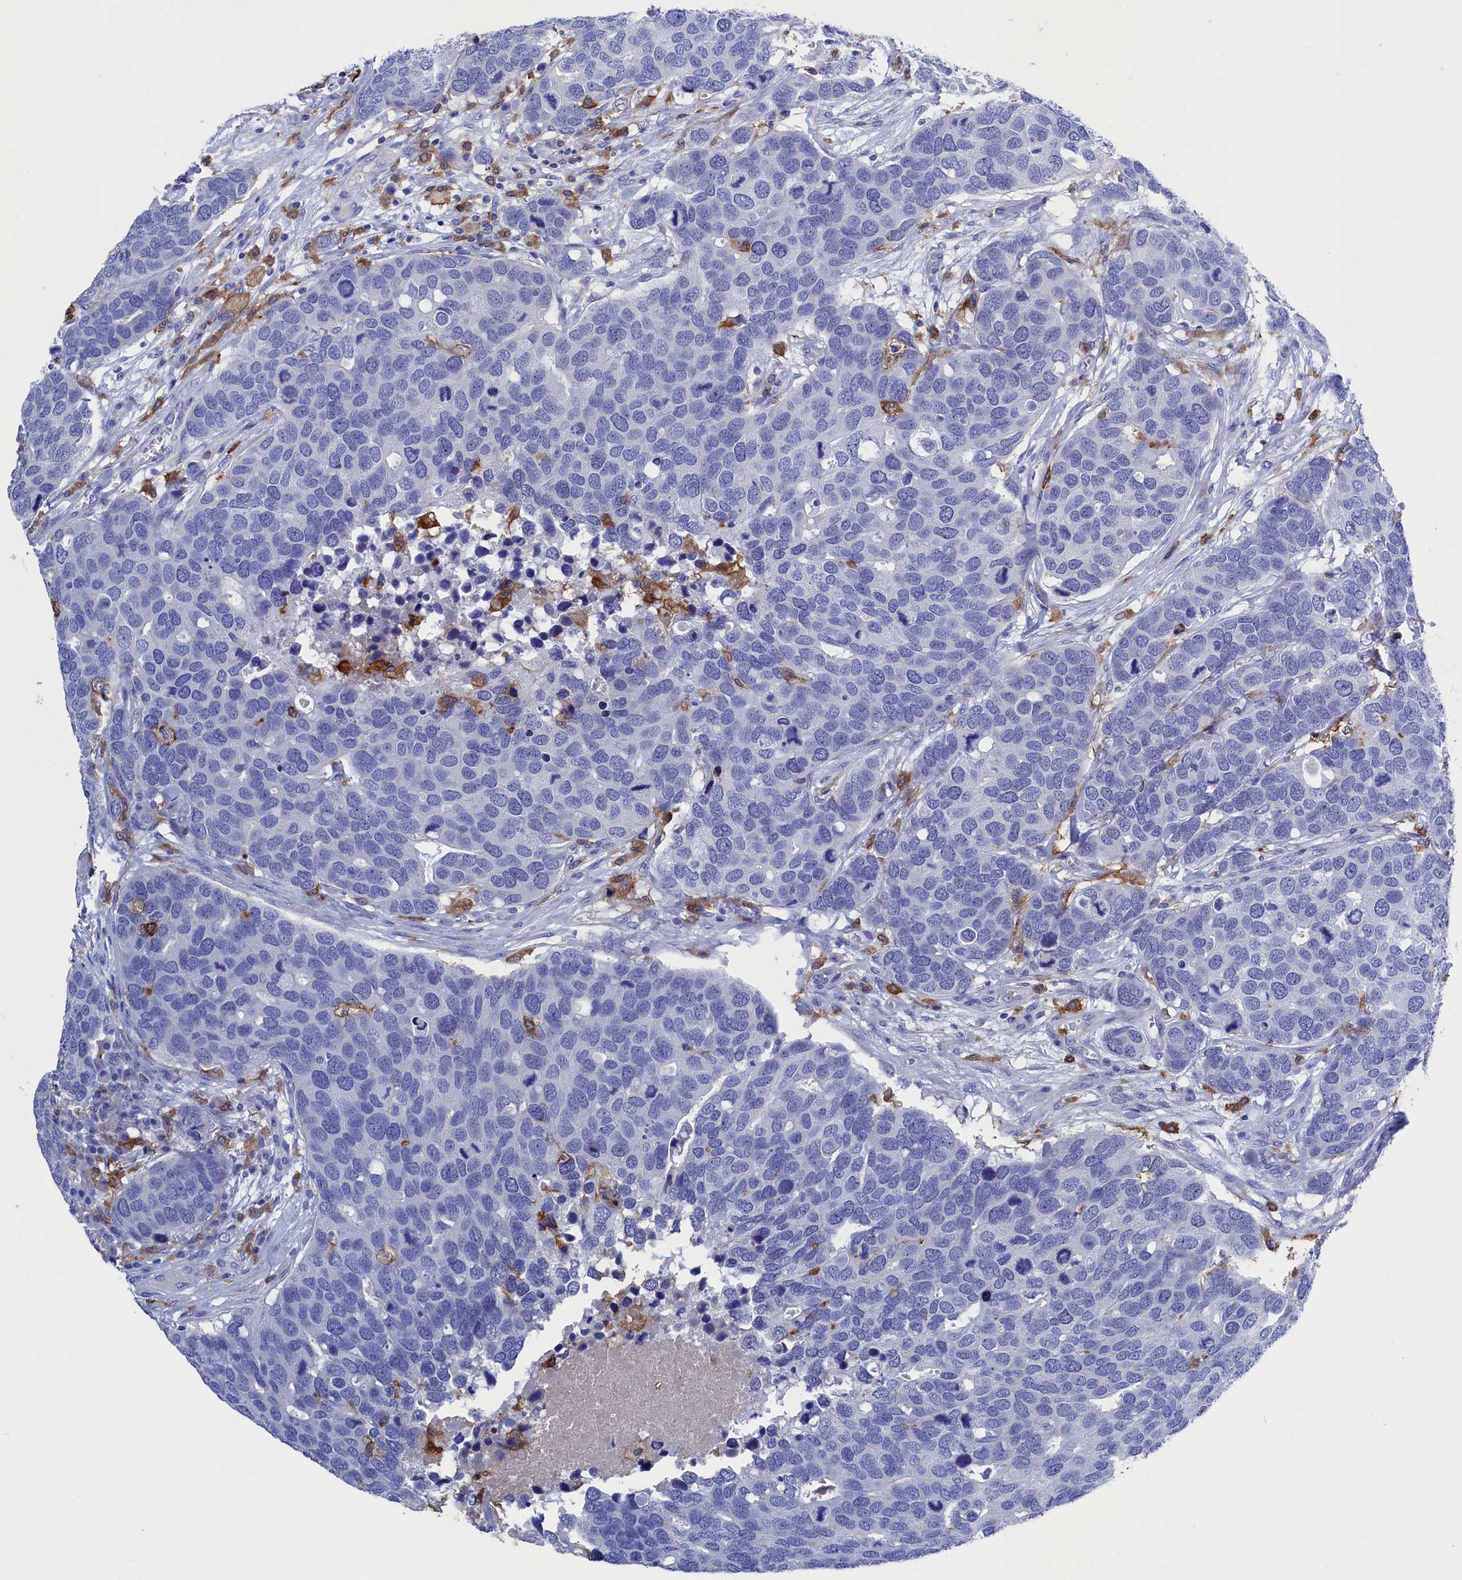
{"staining": {"intensity": "negative", "quantity": "none", "location": "none"}, "tissue": "breast cancer", "cell_type": "Tumor cells", "image_type": "cancer", "snomed": [{"axis": "morphology", "description": "Duct carcinoma"}, {"axis": "topography", "description": "Breast"}], "caption": "Immunohistochemical staining of invasive ductal carcinoma (breast) exhibits no significant expression in tumor cells. (Brightfield microscopy of DAB IHC at high magnification).", "gene": "TYROBP", "patient": {"sex": "female", "age": 83}}